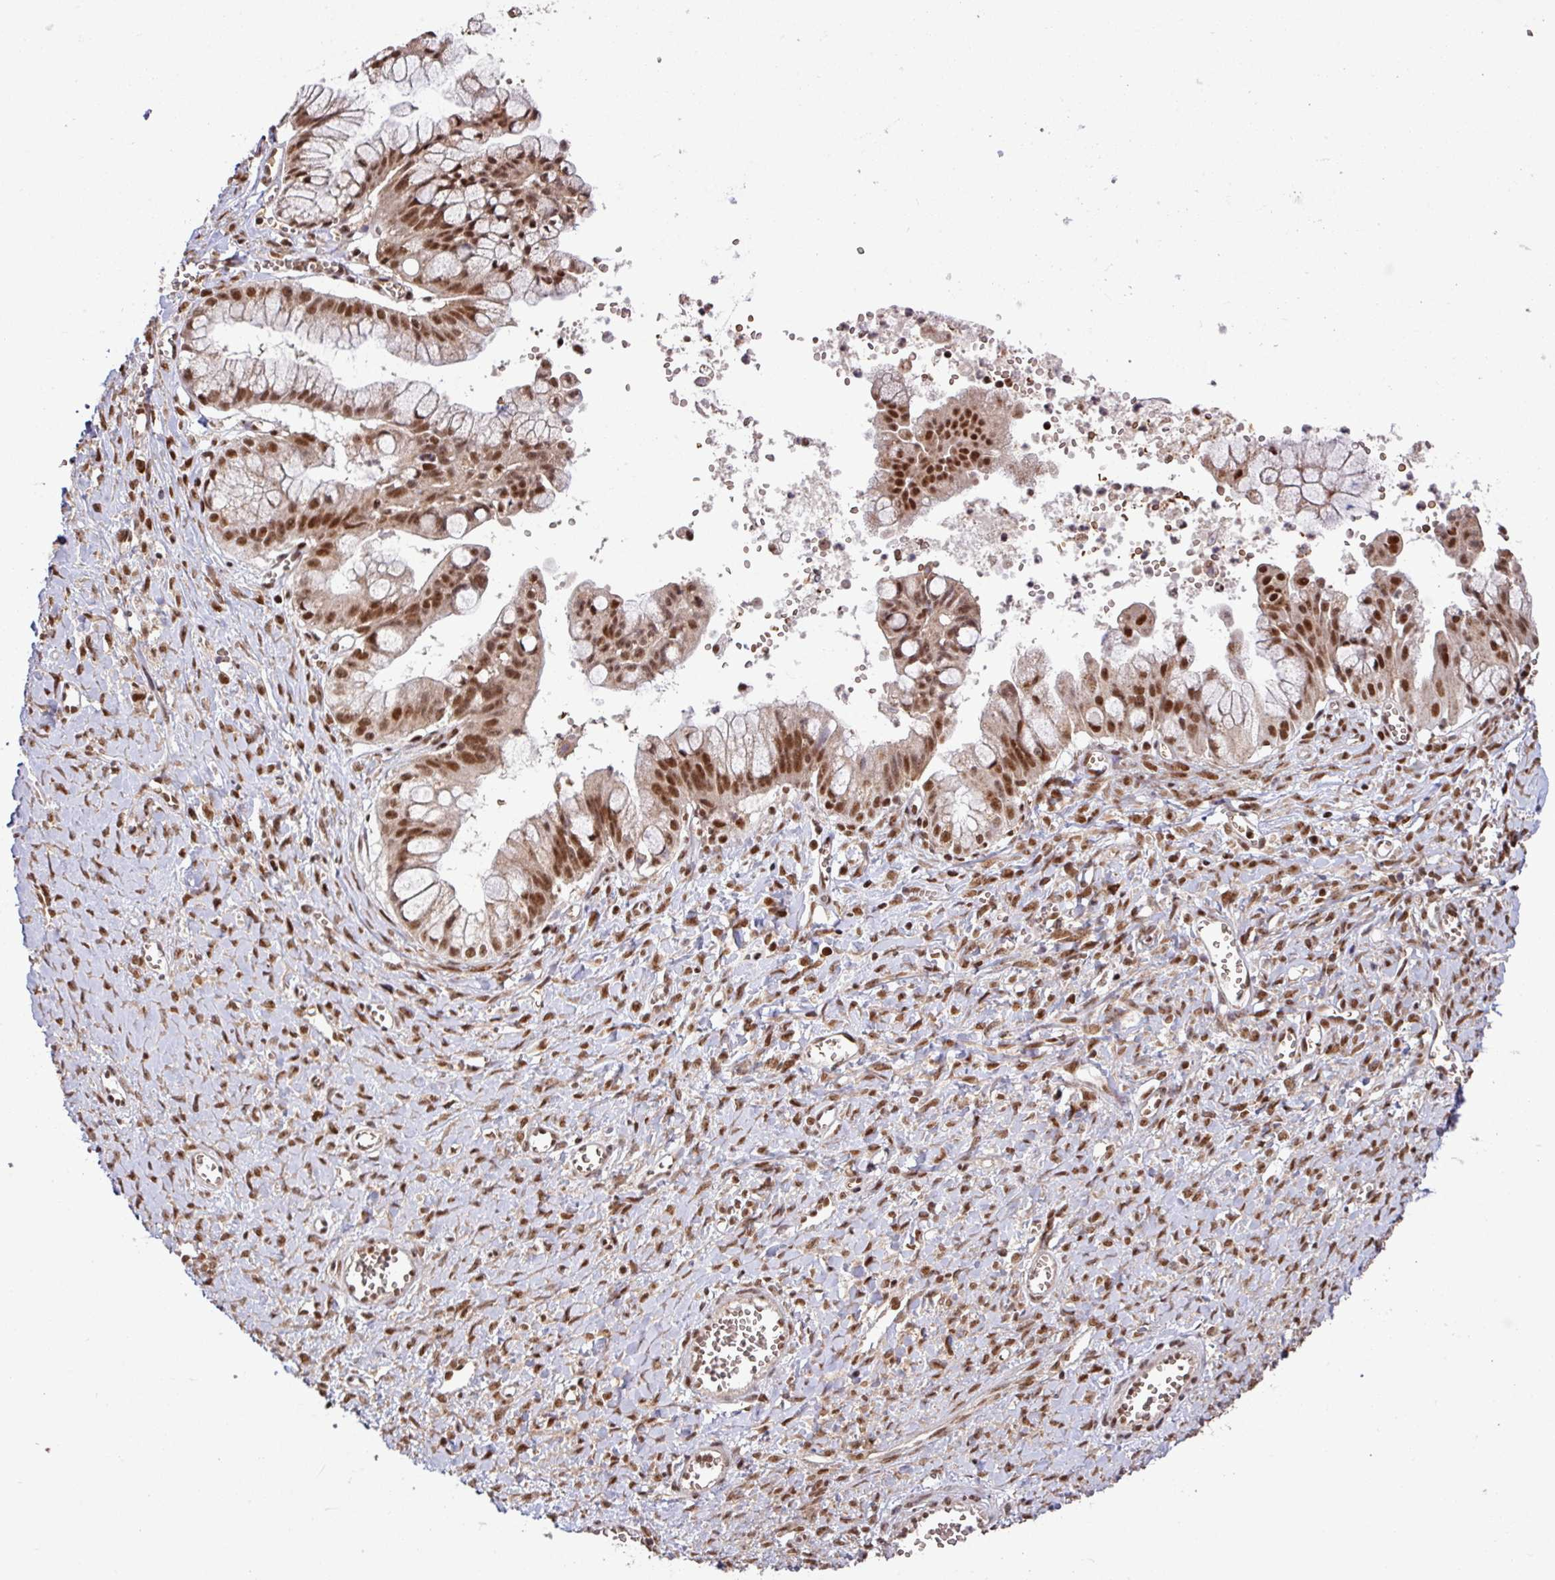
{"staining": {"intensity": "strong", "quantity": ">75%", "location": "nuclear"}, "tissue": "ovarian cancer", "cell_type": "Tumor cells", "image_type": "cancer", "snomed": [{"axis": "morphology", "description": "Cystadenocarcinoma, mucinous, NOS"}, {"axis": "topography", "description": "Ovary"}], "caption": "A brown stain shows strong nuclear expression of a protein in human mucinous cystadenocarcinoma (ovarian) tumor cells. (Brightfield microscopy of DAB IHC at high magnification).", "gene": "PHF23", "patient": {"sex": "female", "age": 70}}